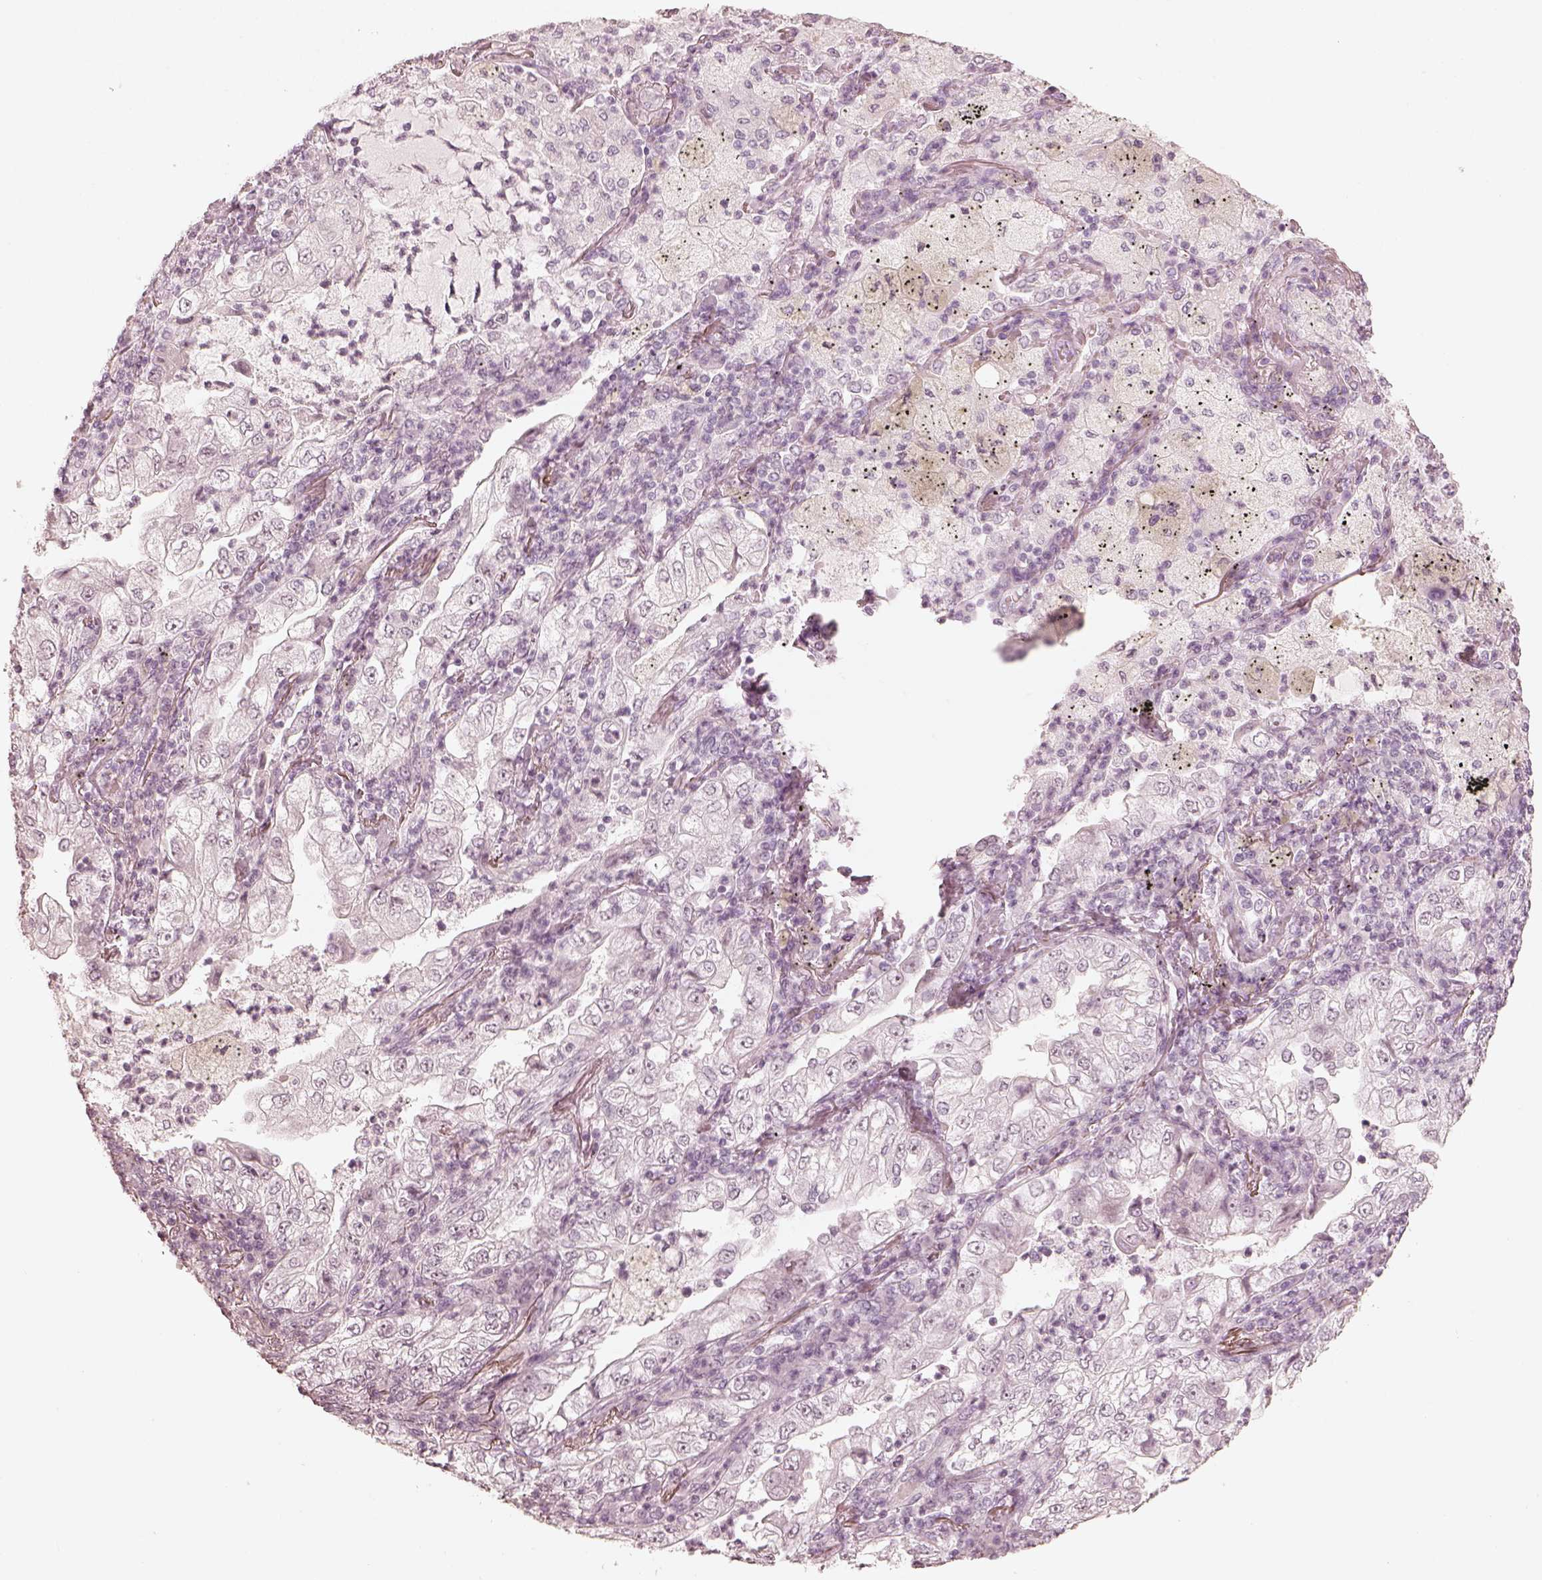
{"staining": {"intensity": "negative", "quantity": "none", "location": "none"}, "tissue": "lung cancer", "cell_type": "Tumor cells", "image_type": "cancer", "snomed": [{"axis": "morphology", "description": "Adenocarcinoma, NOS"}, {"axis": "topography", "description": "Lung"}], "caption": "DAB immunohistochemical staining of lung adenocarcinoma displays no significant expression in tumor cells.", "gene": "CALR3", "patient": {"sex": "female", "age": 73}}